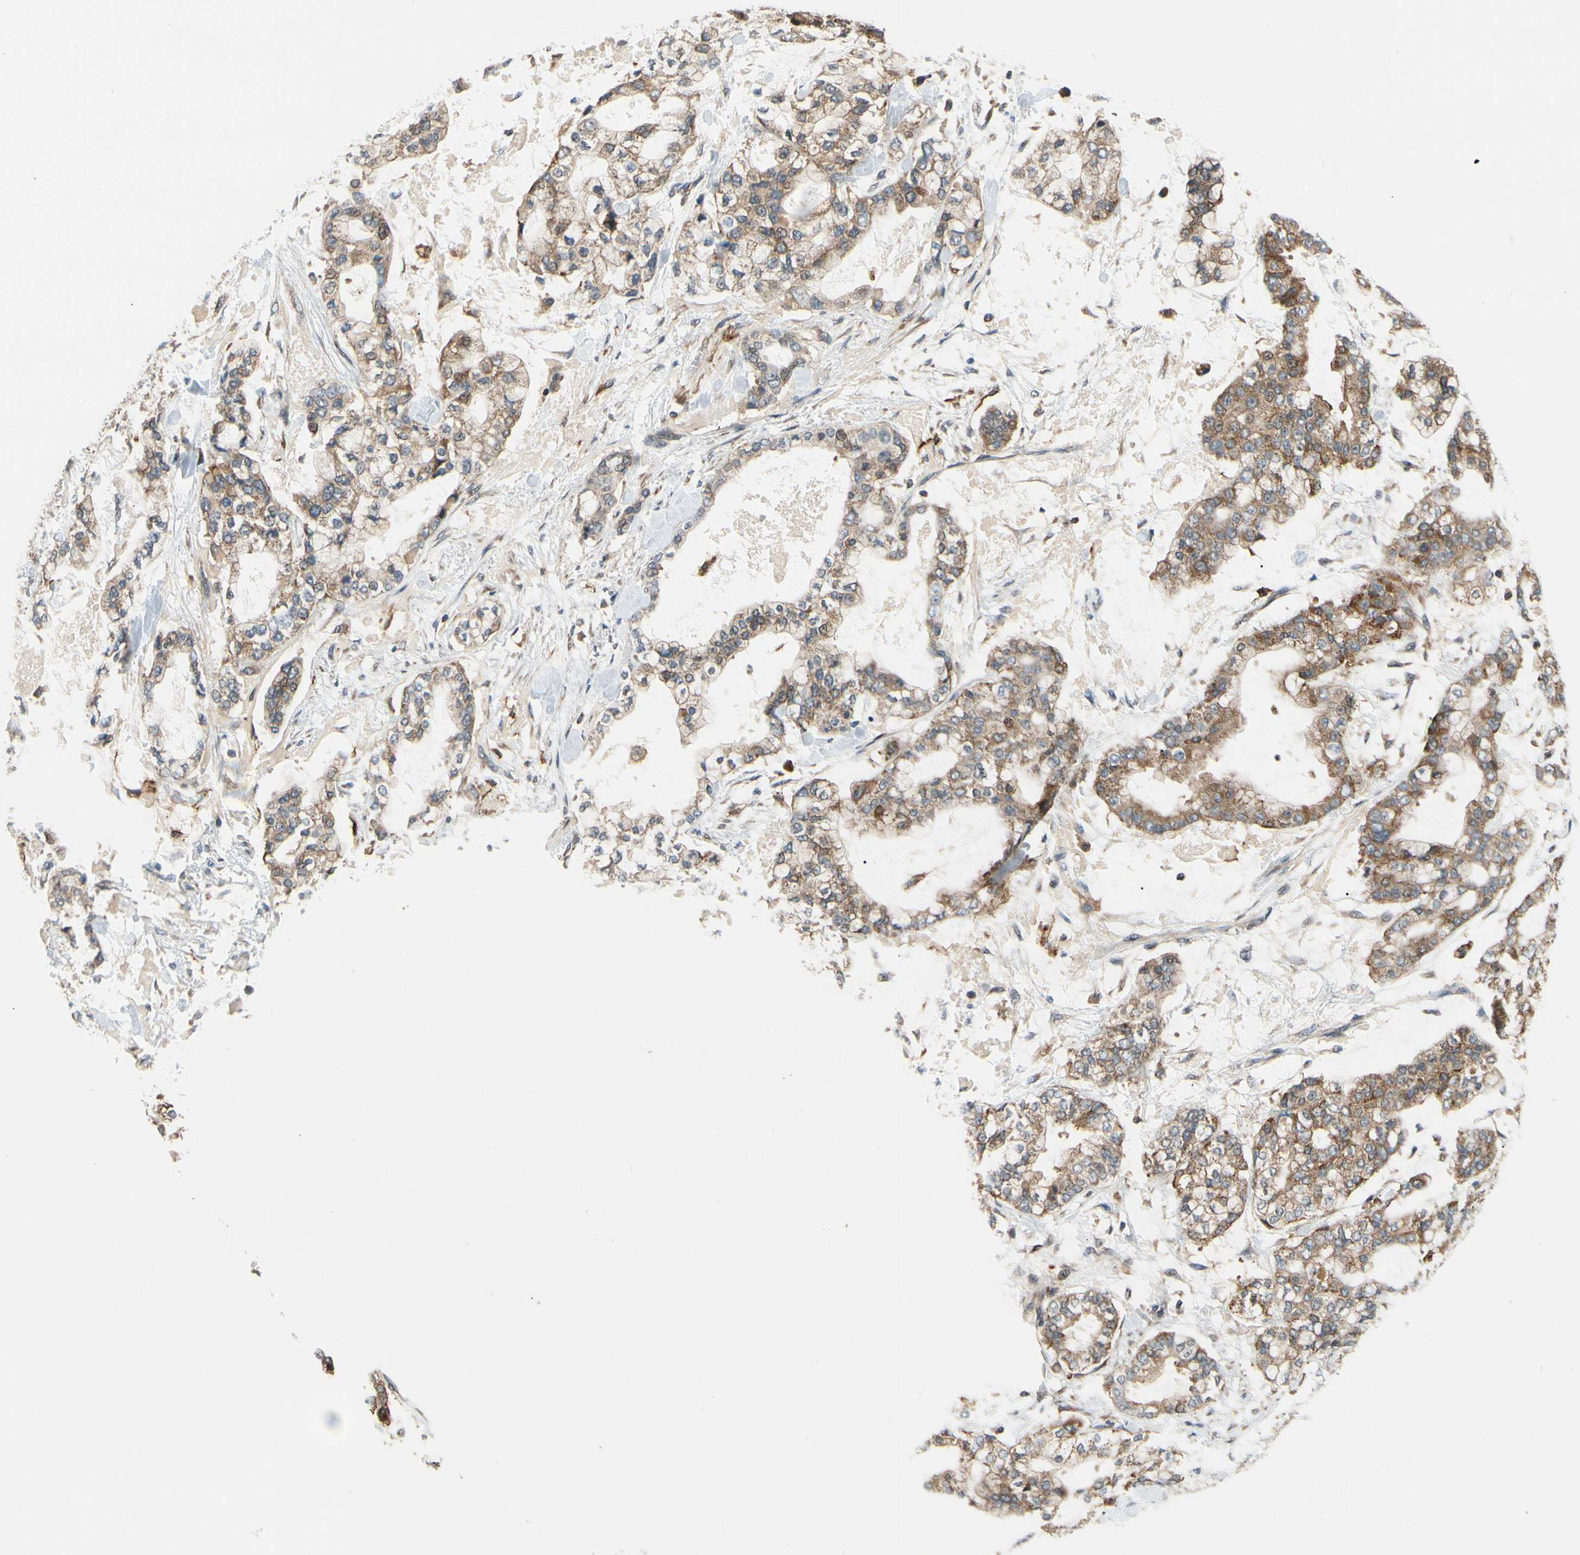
{"staining": {"intensity": "strong", "quantity": ">75%", "location": "cytoplasmic/membranous"}, "tissue": "stomach cancer", "cell_type": "Tumor cells", "image_type": "cancer", "snomed": [{"axis": "morphology", "description": "Normal tissue, NOS"}, {"axis": "morphology", "description": "Adenocarcinoma, NOS"}, {"axis": "topography", "description": "Stomach, upper"}, {"axis": "topography", "description": "Stomach"}], "caption": "Strong cytoplasmic/membranous positivity is present in about >75% of tumor cells in stomach cancer.", "gene": "ANKHD1", "patient": {"sex": "male", "age": 76}}